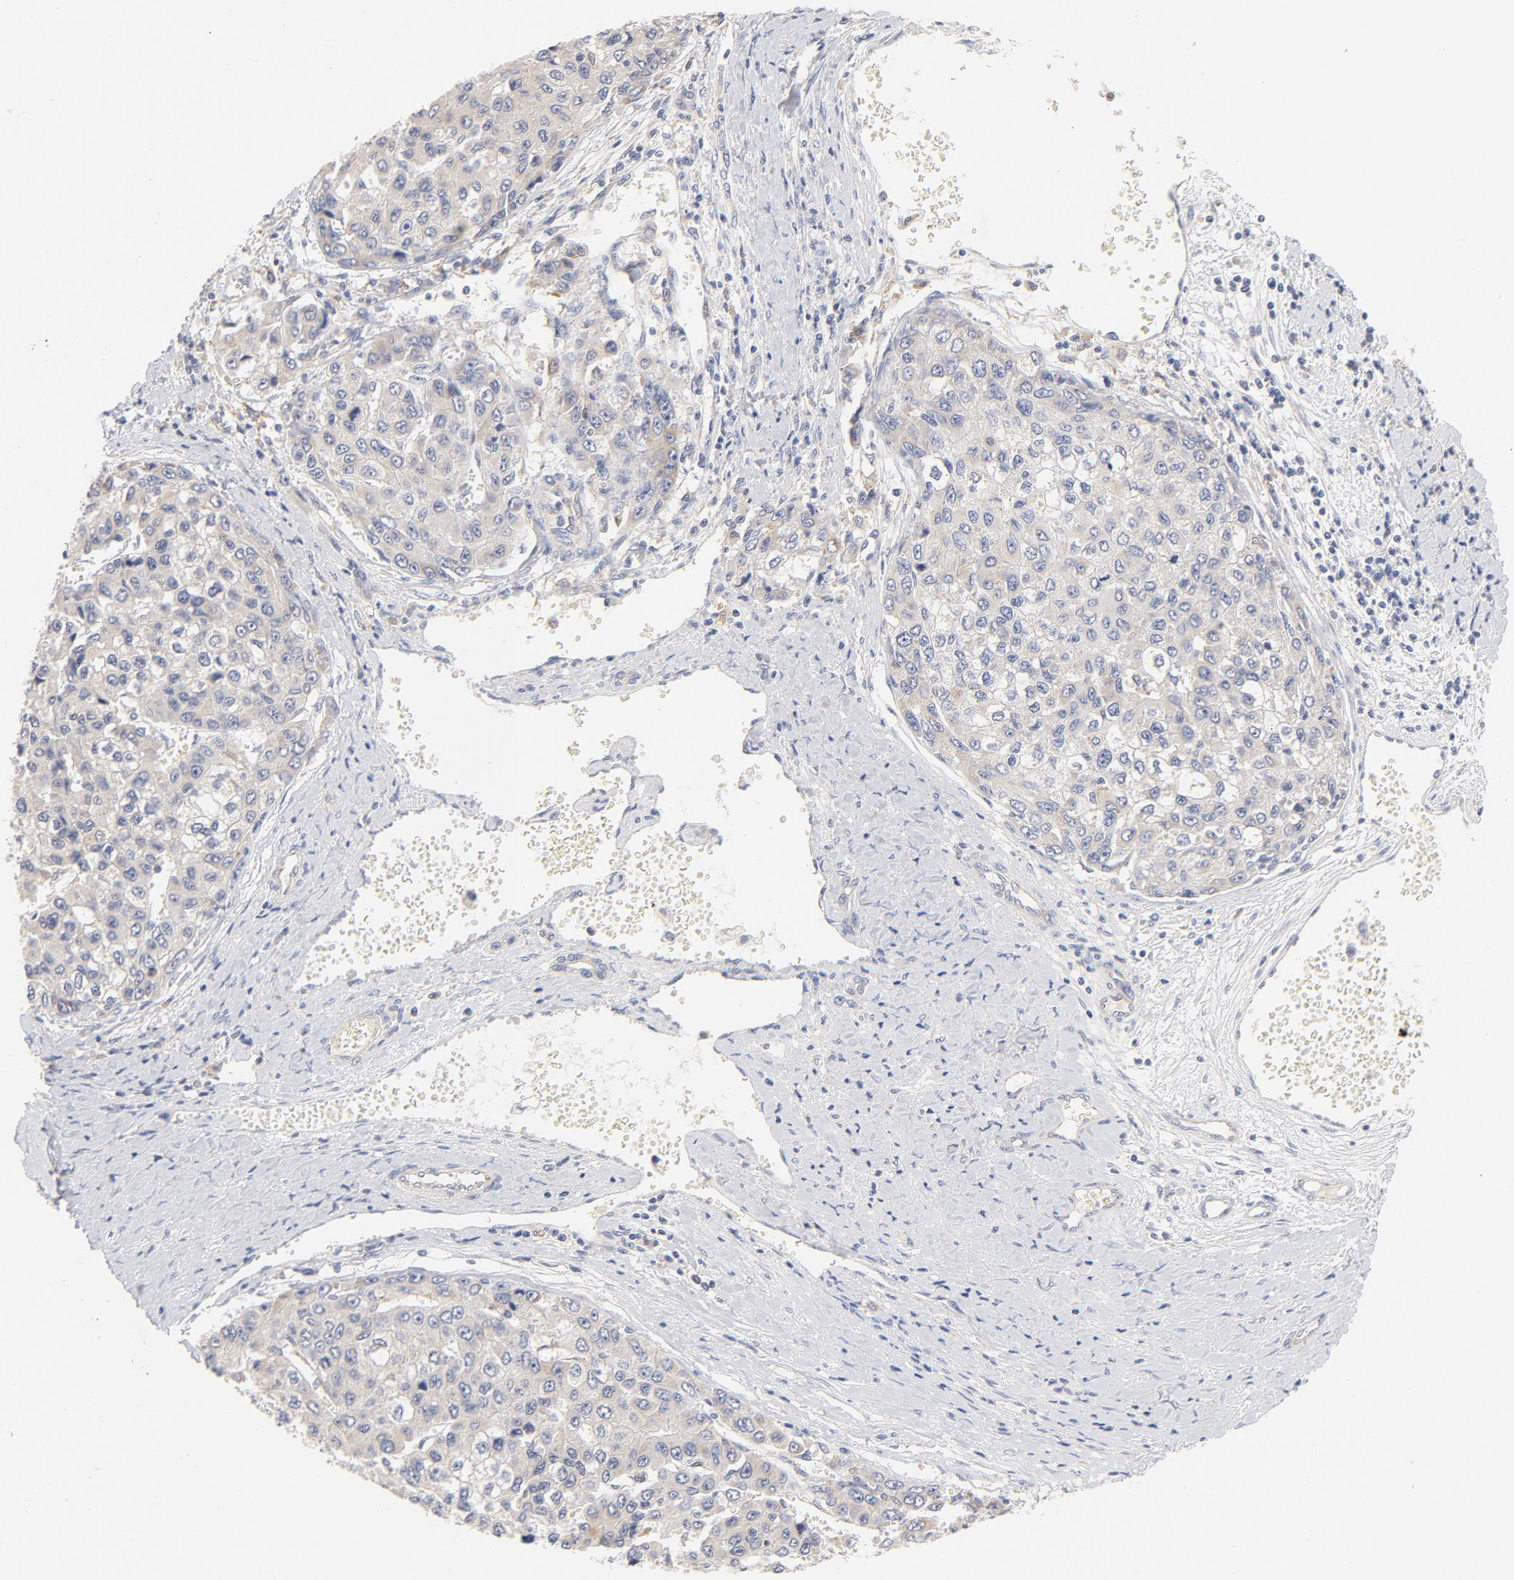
{"staining": {"intensity": "weak", "quantity": ">75%", "location": "cytoplasmic/membranous"}, "tissue": "liver cancer", "cell_type": "Tumor cells", "image_type": "cancer", "snomed": [{"axis": "morphology", "description": "Carcinoma, Hepatocellular, NOS"}, {"axis": "topography", "description": "Liver"}], "caption": "This histopathology image reveals hepatocellular carcinoma (liver) stained with immunohistochemistry (IHC) to label a protein in brown. The cytoplasmic/membranous of tumor cells show weak positivity for the protein. Nuclei are counter-stained blue.", "gene": "MTERF2", "patient": {"sex": "female", "age": 66}}